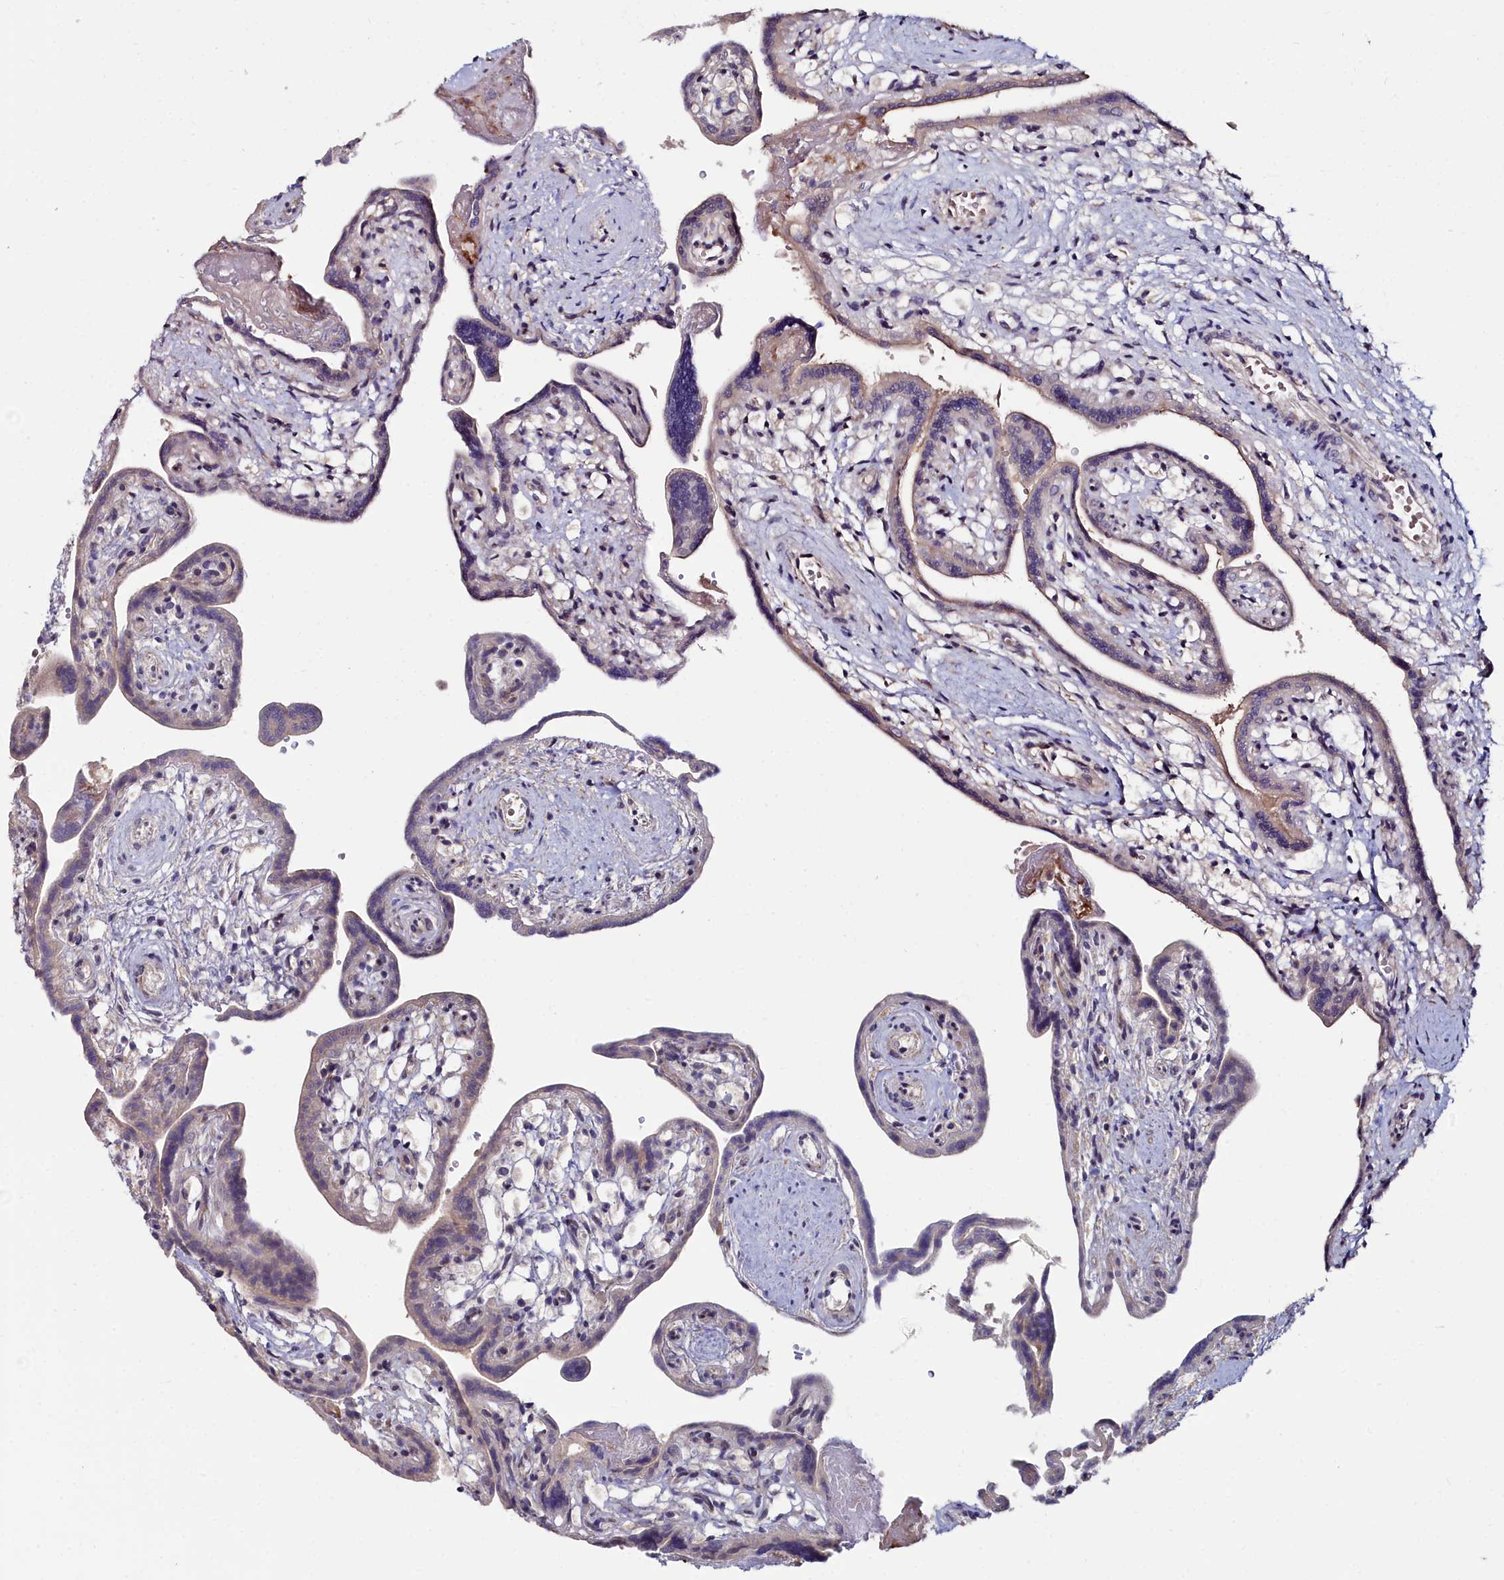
{"staining": {"intensity": "moderate", "quantity": "25%-75%", "location": "cytoplasmic/membranous,nuclear"}, "tissue": "placenta", "cell_type": "Trophoblastic cells", "image_type": "normal", "snomed": [{"axis": "morphology", "description": "Normal tissue, NOS"}, {"axis": "topography", "description": "Placenta"}], "caption": "This is a micrograph of immunohistochemistry staining of unremarkable placenta, which shows moderate positivity in the cytoplasmic/membranous,nuclear of trophoblastic cells.", "gene": "C4orf19", "patient": {"sex": "female", "age": 37}}